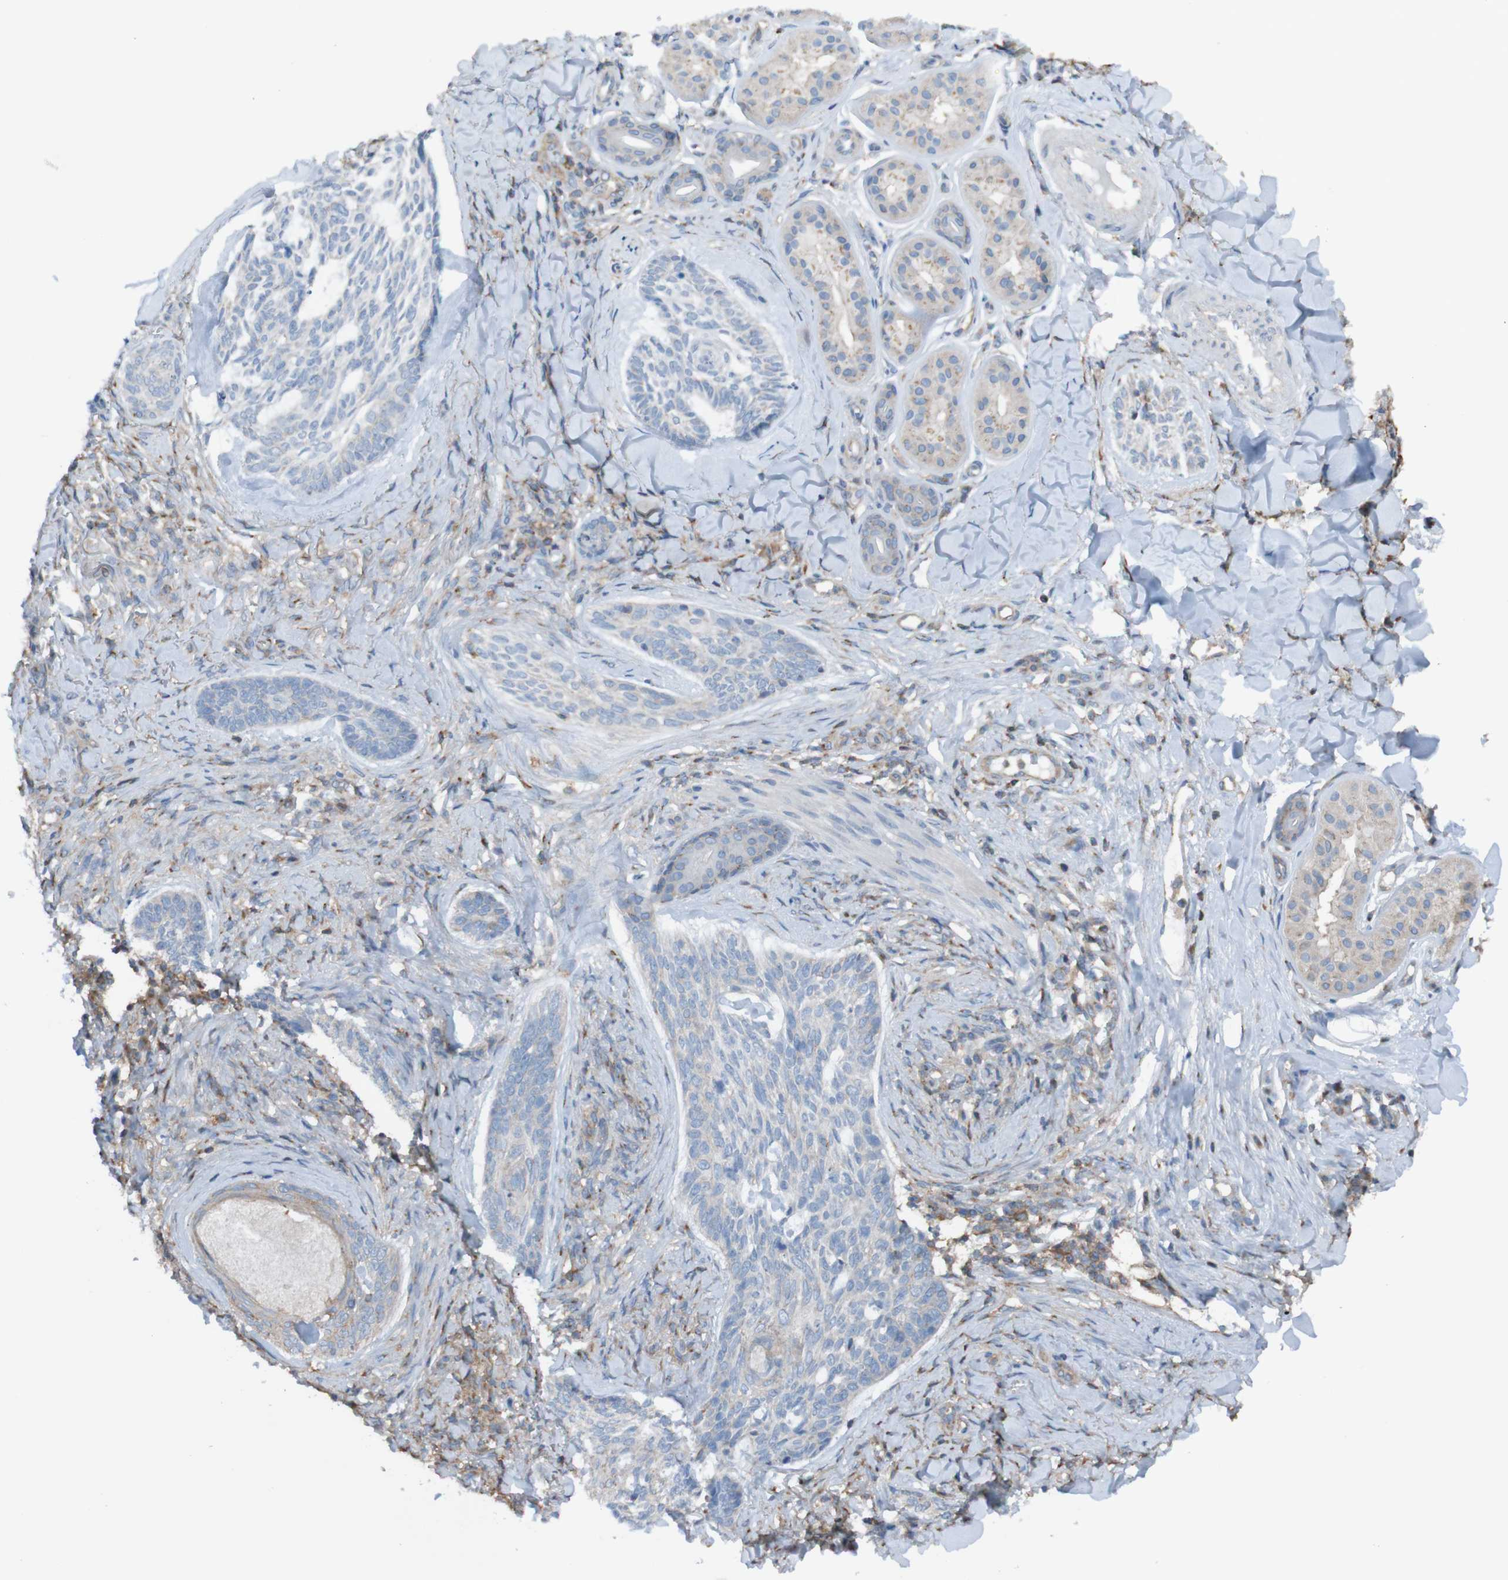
{"staining": {"intensity": "weak", "quantity": "25%-75%", "location": "cytoplasmic/membranous"}, "tissue": "skin cancer", "cell_type": "Tumor cells", "image_type": "cancer", "snomed": [{"axis": "morphology", "description": "Basal cell carcinoma"}, {"axis": "topography", "description": "Skin"}], "caption": "The immunohistochemical stain highlights weak cytoplasmic/membranous expression in tumor cells of basal cell carcinoma (skin) tissue.", "gene": "MINAR1", "patient": {"sex": "male", "age": 43}}